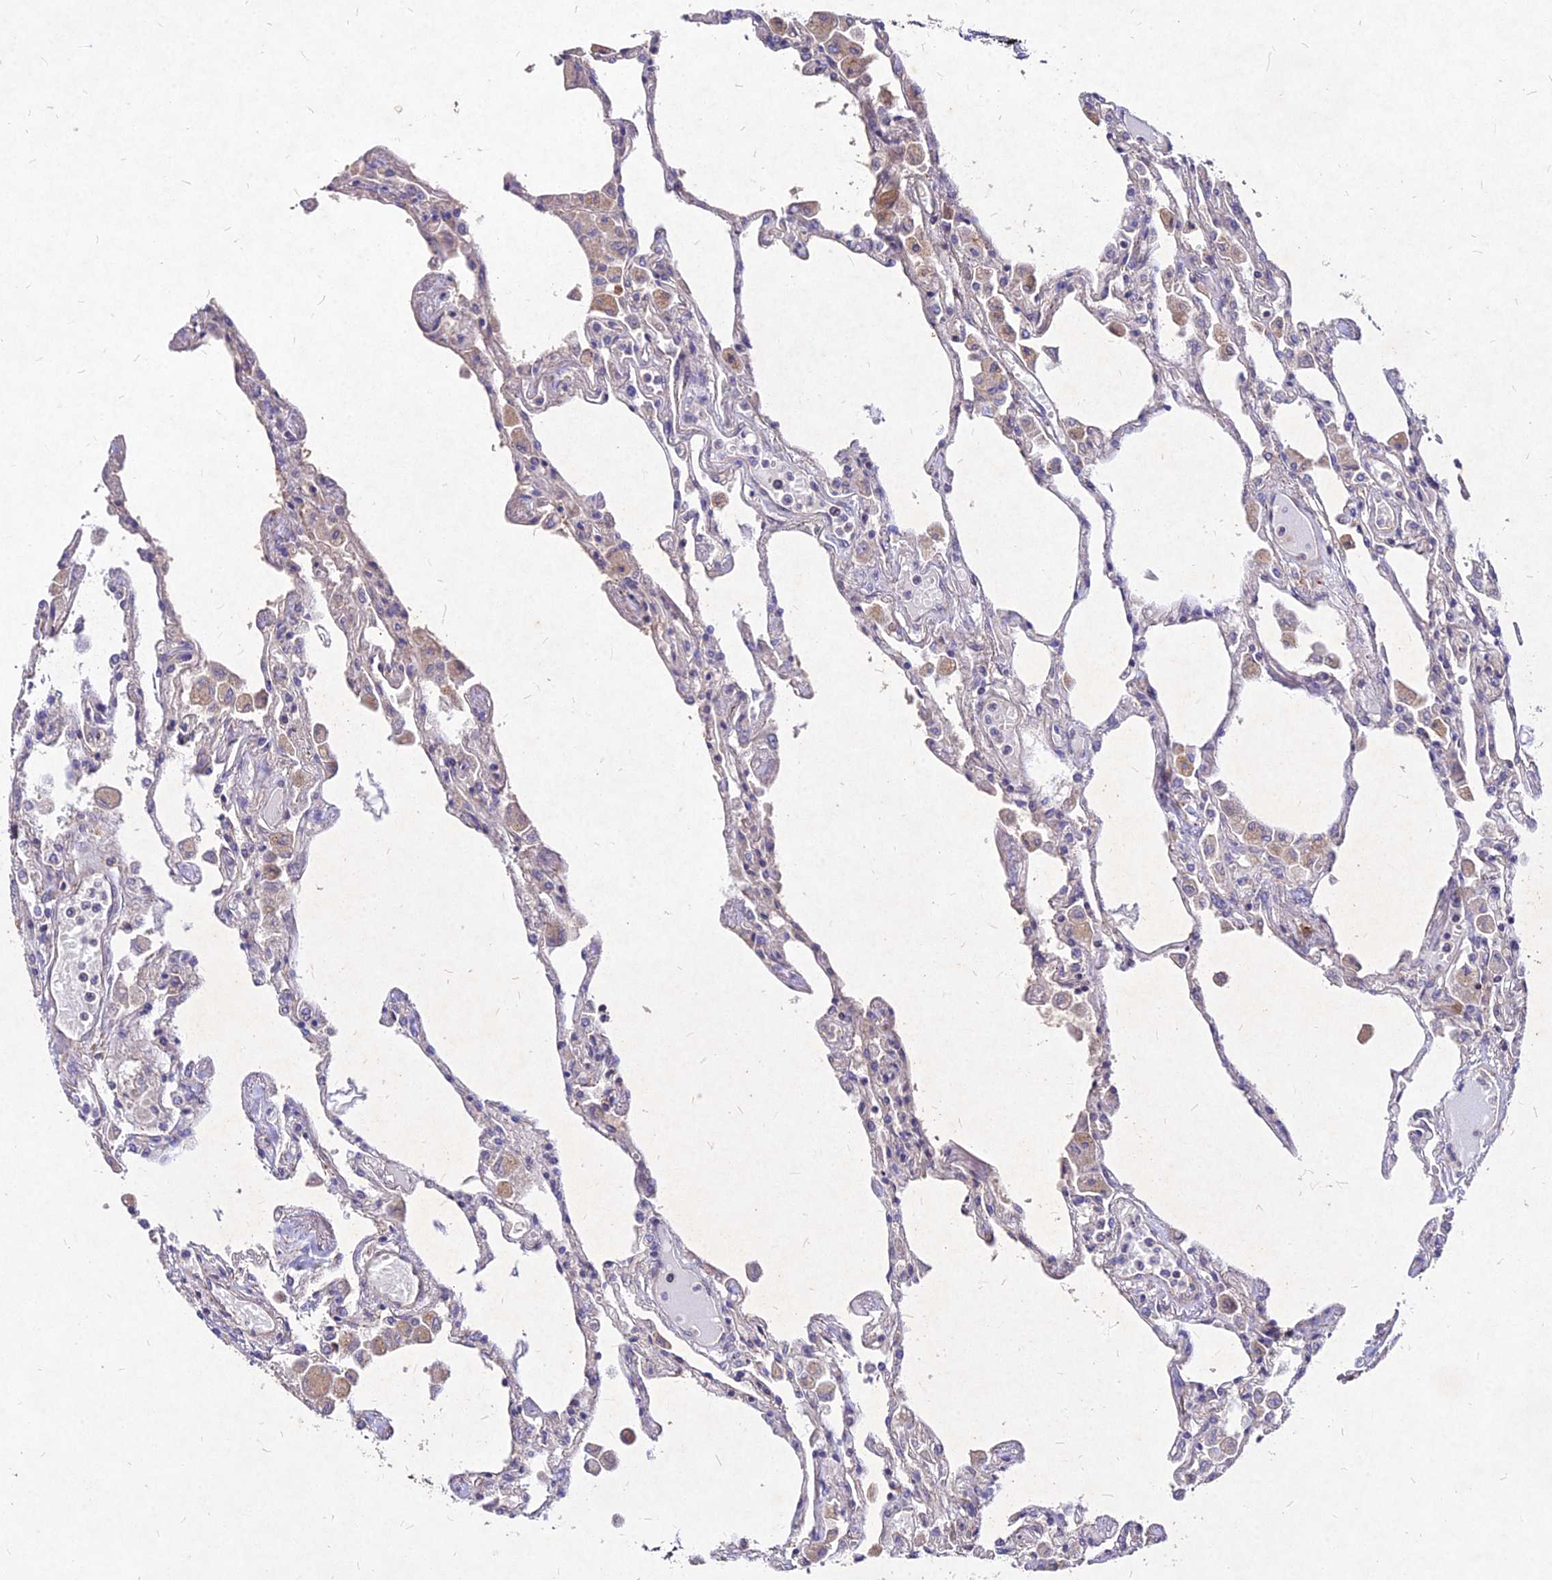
{"staining": {"intensity": "negative", "quantity": "none", "location": "none"}, "tissue": "lung", "cell_type": "Alveolar cells", "image_type": "normal", "snomed": [{"axis": "morphology", "description": "Normal tissue, NOS"}, {"axis": "topography", "description": "Bronchus"}, {"axis": "topography", "description": "Lung"}], "caption": "The immunohistochemistry micrograph has no significant staining in alveolar cells of lung. (DAB (3,3'-diaminobenzidine) immunohistochemistry (IHC) with hematoxylin counter stain).", "gene": "SKA1", "patient": {"sex": "female", "age": 49}}